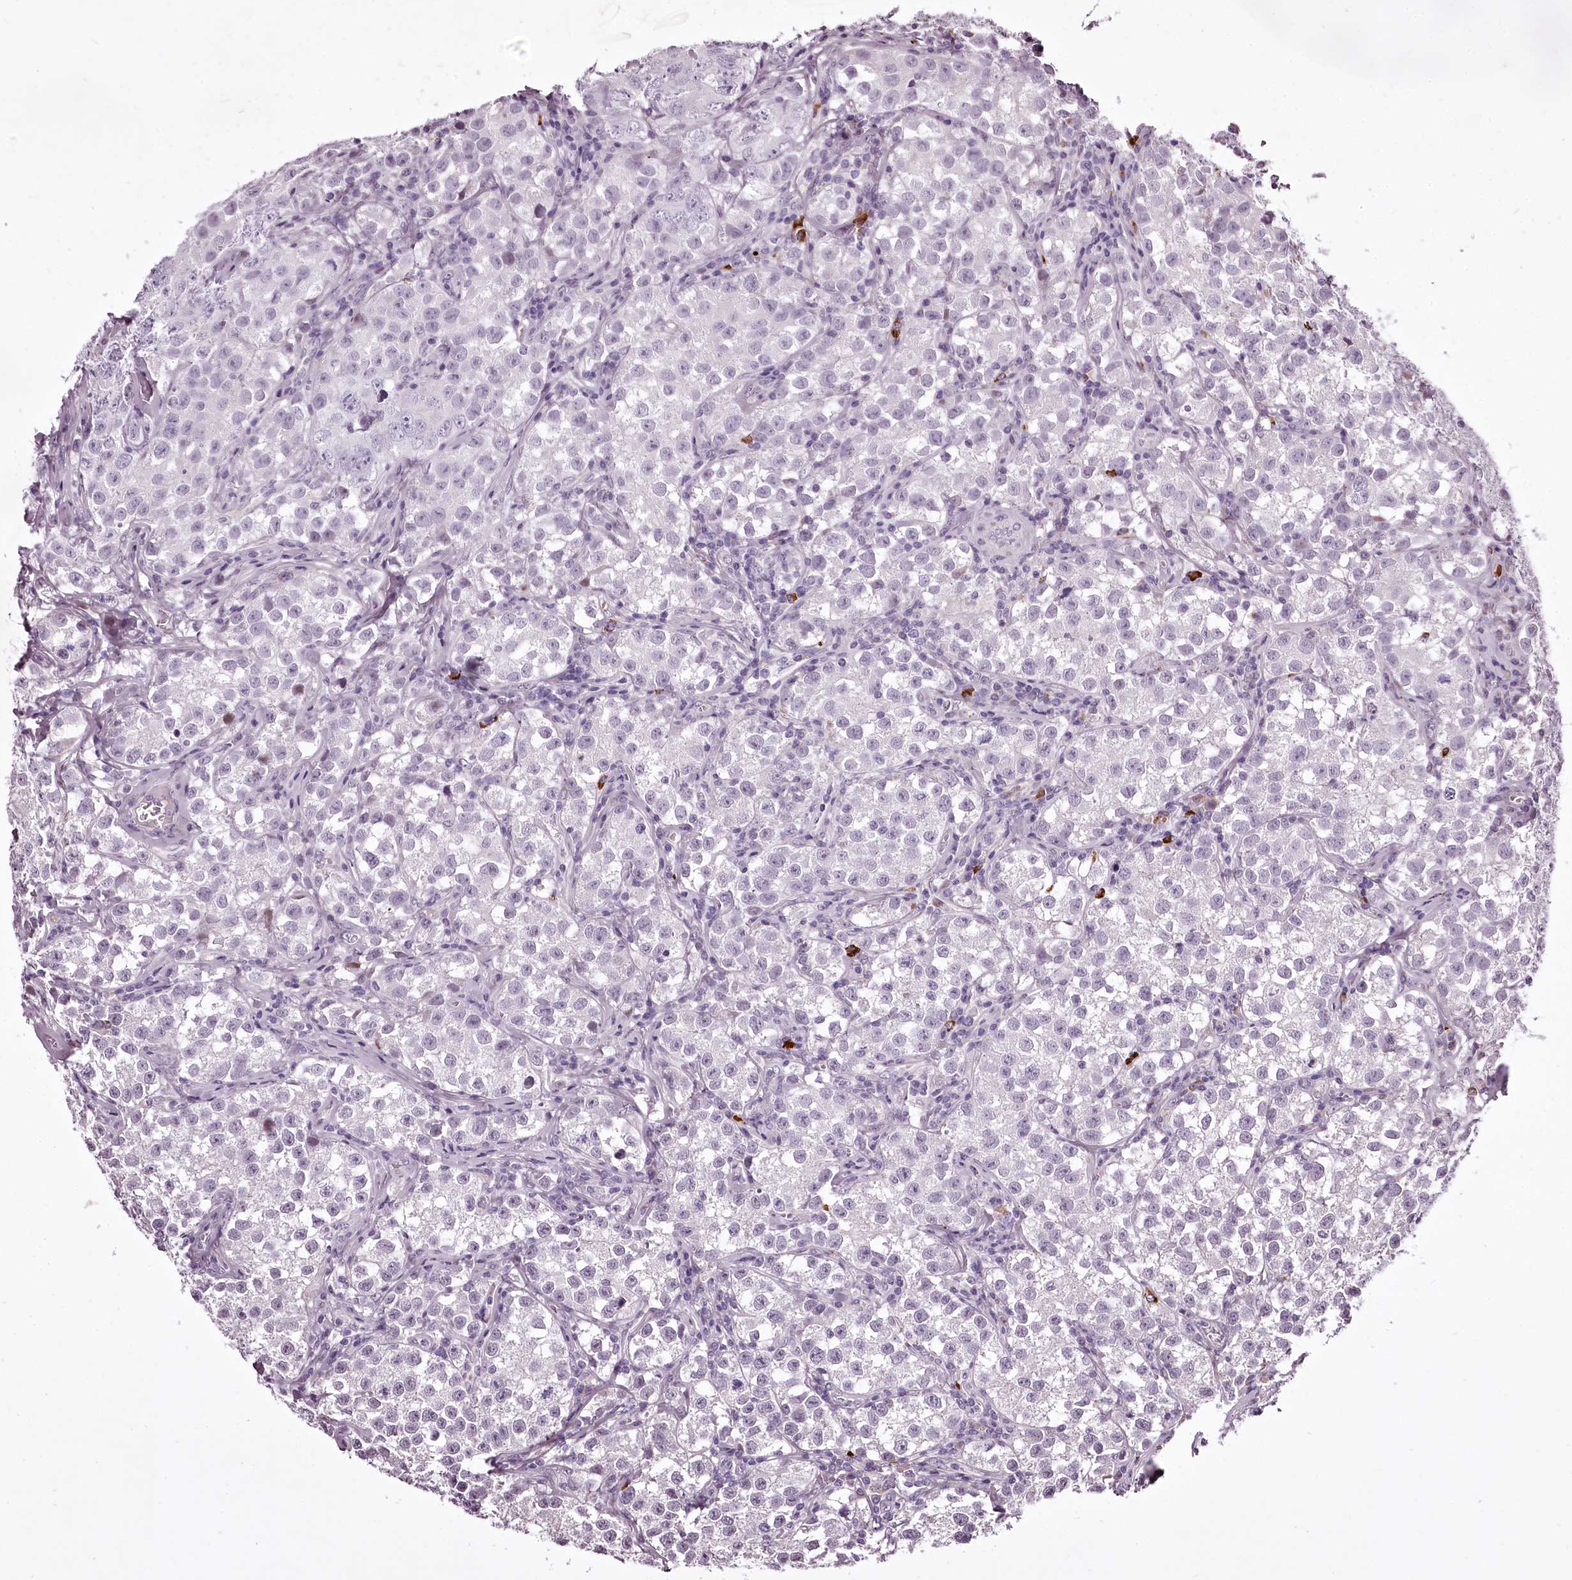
{"staining": {"intensity": "negative", "quantity": "none", "location": "none"}, "tissue": "testis cancer", "cell_type": "Tumor cells", "image_type": "cancer", "snomed": [{"axis": "morphology", "description": "Seminoma, NOS"}, {"axis": "morphology", "description": "Carcinoma, Embryonal, NOS"}, {"axis": "topography", "description": "Testis"}], "caption": "This is a photomicrograph of immunohistochemistry staining of testis cancer, which shows no expression in tumor cells.", "gene": "C1orf56", "patient": {"sex": "male", "age": 43}}